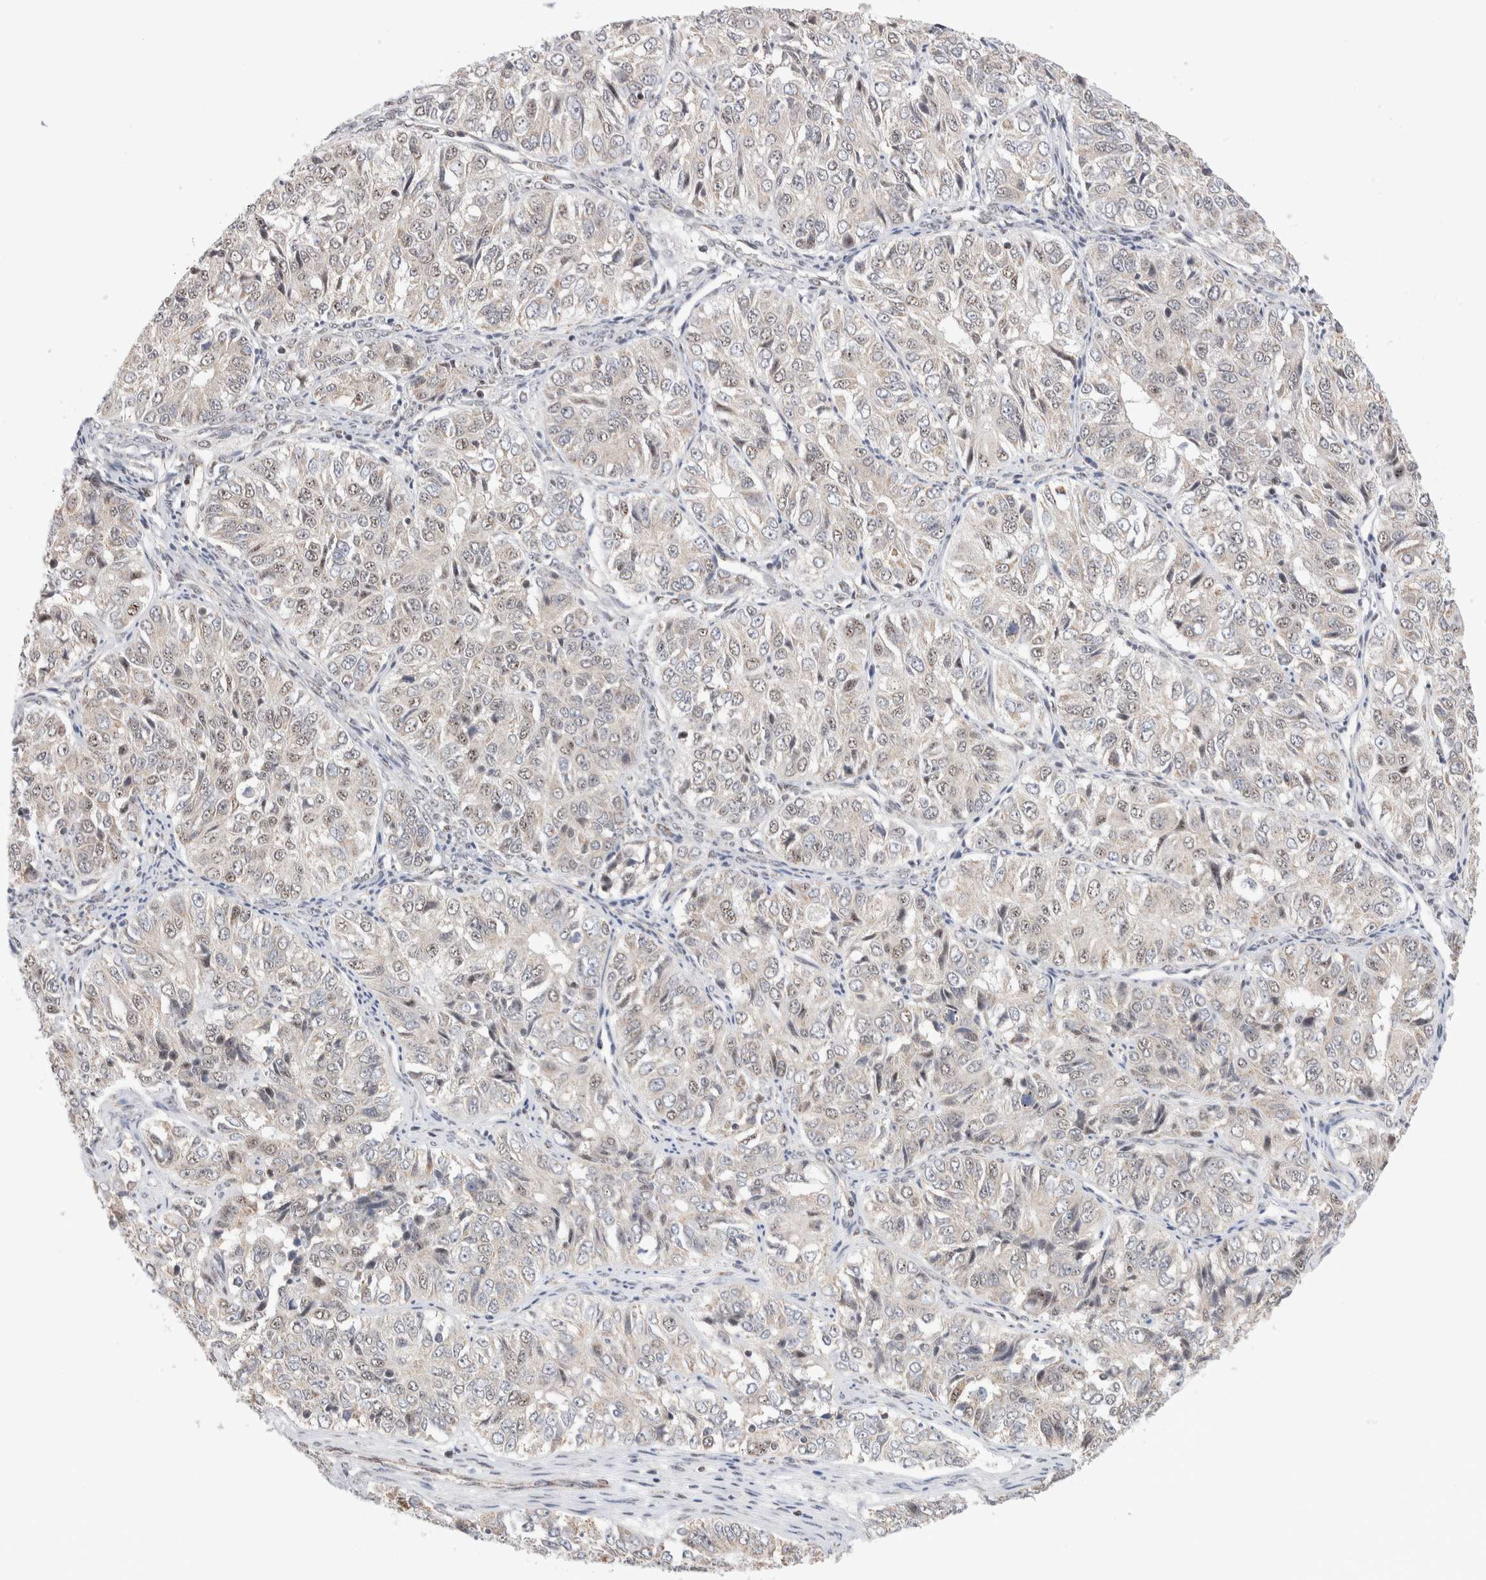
{"staining": {"intensity": "weak", "quantity": "<25%", "location": "nuclear"}, "tissue": "ovarian cancer", "cell_type": "Tumor cells", "image_type": "cancer", "snomed": [{"axis": "morphology", "description": "Carcinoma, endometroid"}, {"axis": "topography", "description": "Ovary"}], "caption": "This photomicrograph is of endometroid carcinoma (ovarian) stained with immunohistochemistry to label a protein in brown with the nuclei are counter-stained blue. There is no staining in tumor cells.", "gene": "ZNF695", "patient": {"sex": "female", "age": 51}}